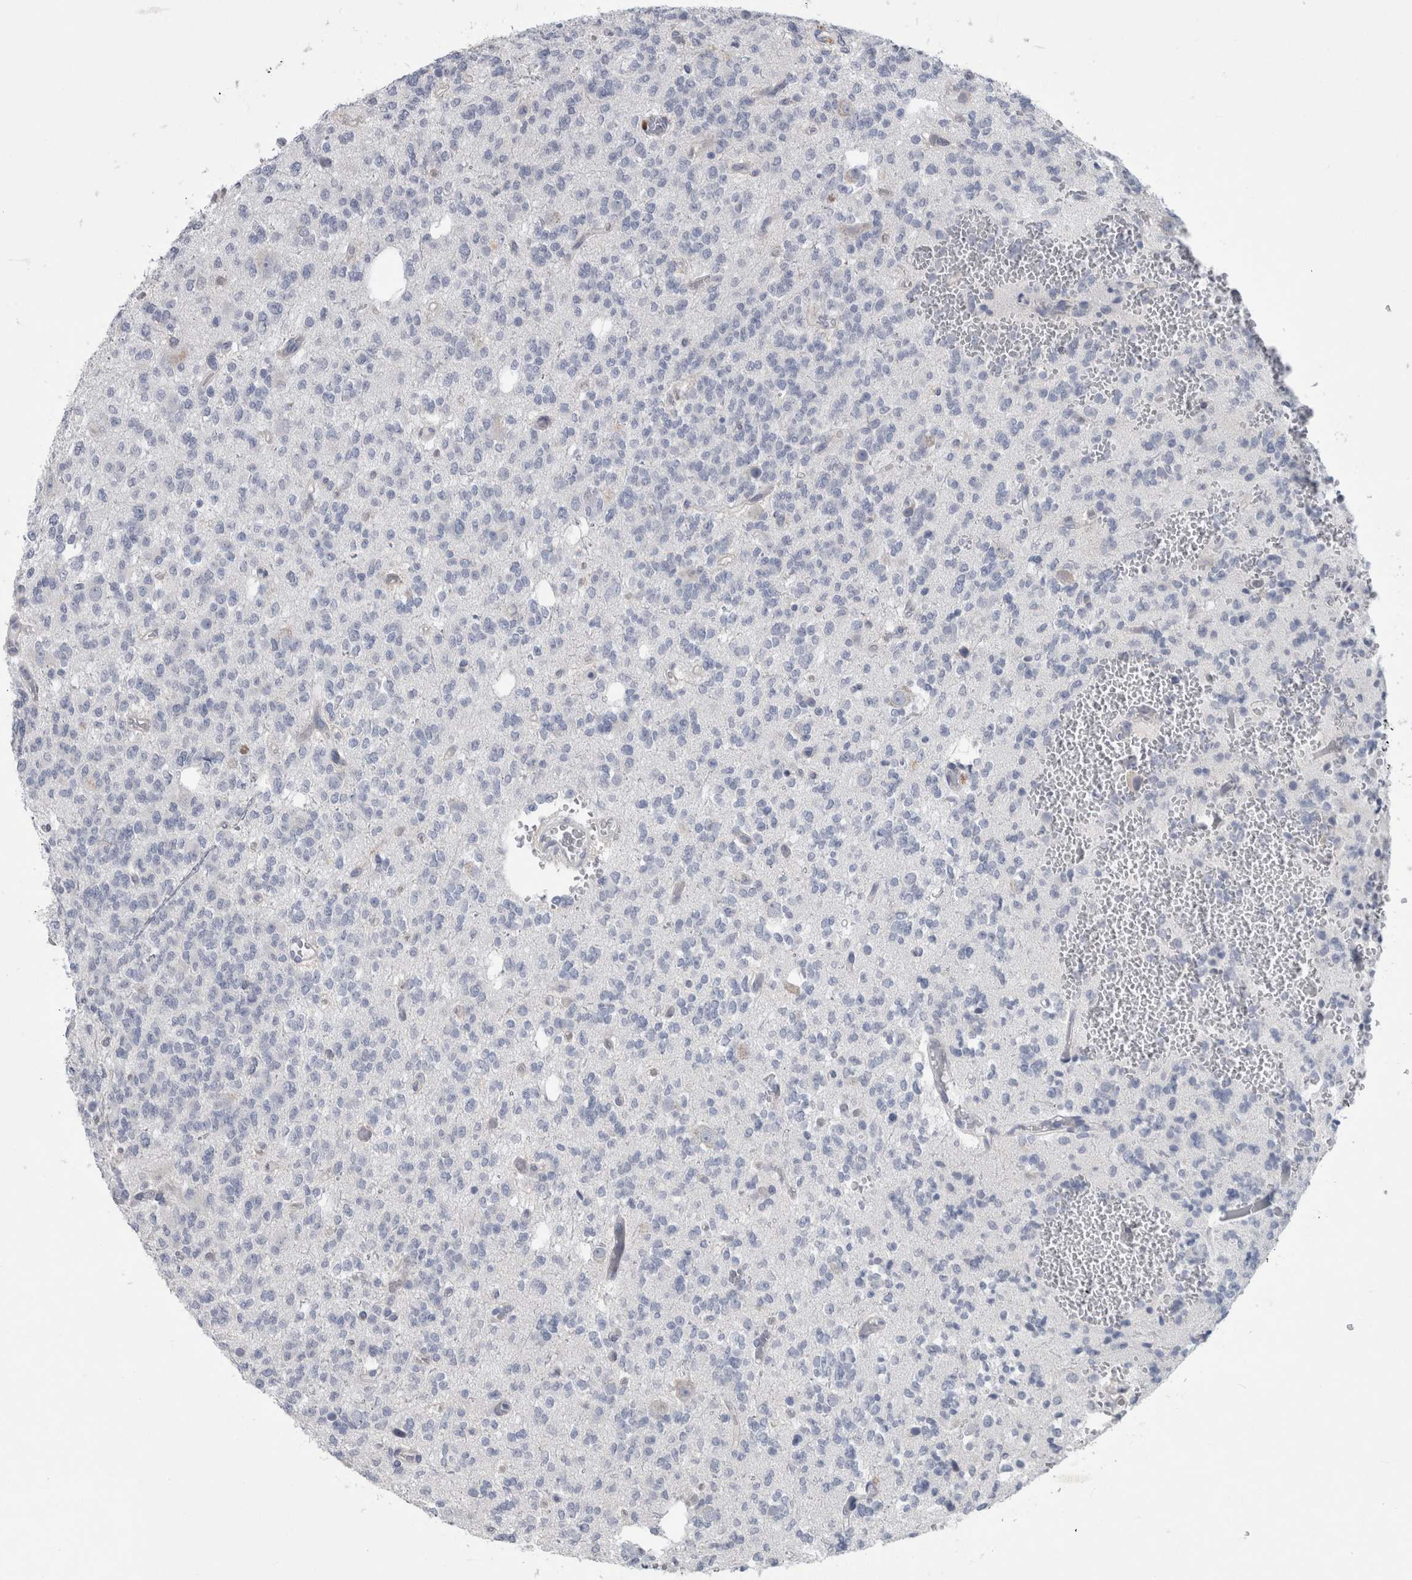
{"staining": {"intensity": "negative", "quantity": "none", "location": "none"}, "tissue": "glioma", "cell_type": "Tumor cells", "image_type": "cancer", "snomed": [{"axis": "morphology", "description": "Glioma, malignant, Low grade"}, {"axis": "topography", "description": "Brain"}], "caption": "IHC photomicrograph of human glioma stained for a protein (brown), which exhibits no positivity in tumor cells. (Brightfield microscopy of DAB immunohistochemistry (IHC) at high magnification).", "gene": "FAM83H", "patient": {"sex": "male", "age": 38}}